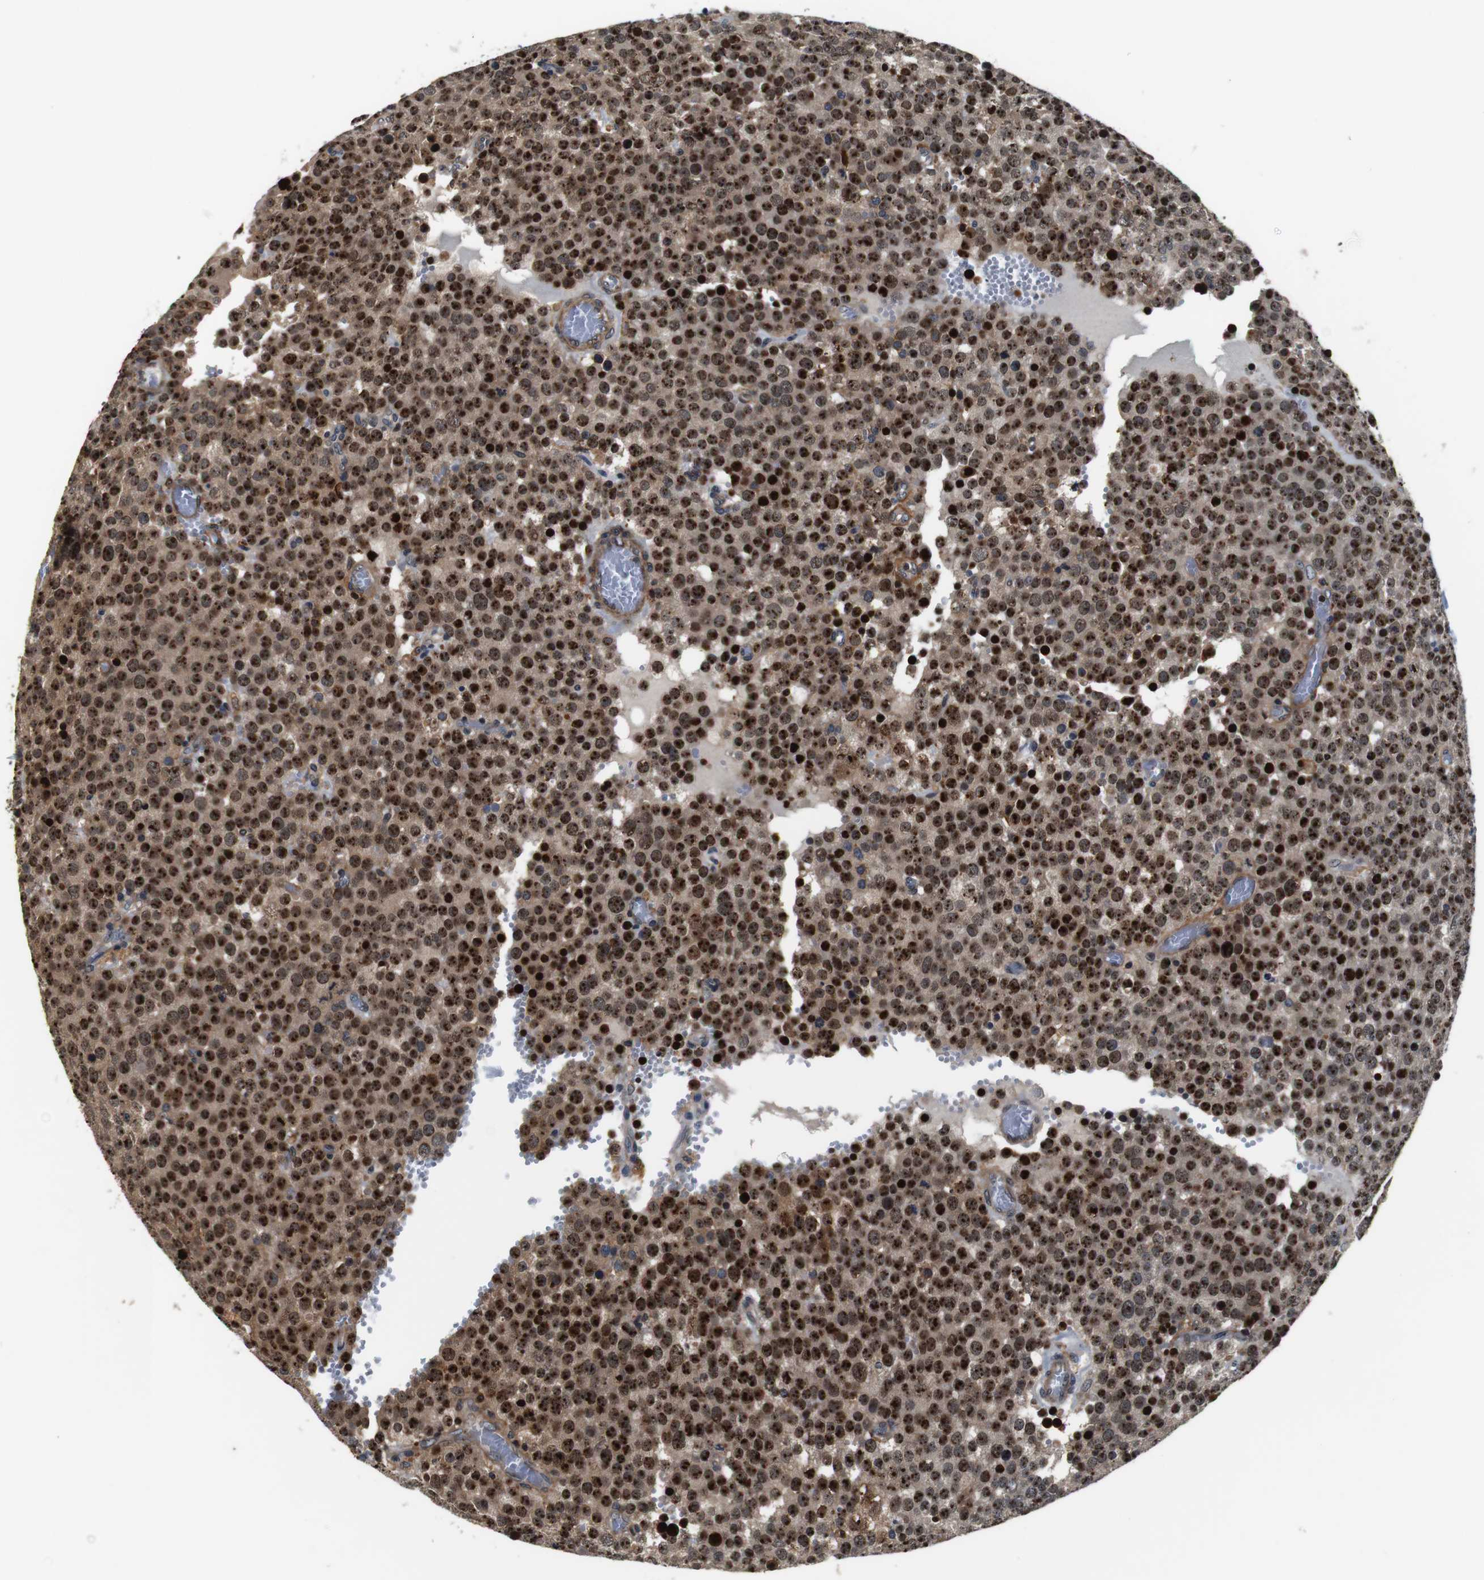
{"staining": {"intensity": "strong", "quantity": ">75%", "location": "cytoplasmic/membranous,nuclear"}, "tissue": "testis cancer", "cell_type": "Tumor cells", "image_type": "cancer", "snomed": [{"axis": "morphology", "description": "Normal tissue, NOS"}, {"axis": "morphology", "description": "Seminoma, NOS"}, {"axis": "topography", "description": "Testis"}], "caption": "Protein analysis of testis seminoma tissue exhibits strong cytoplasmic/membranous and nuclear expression in about >75% of tumor cells.", "gene": "LRP4", "patient": {"sex": "male", "age": 71}}